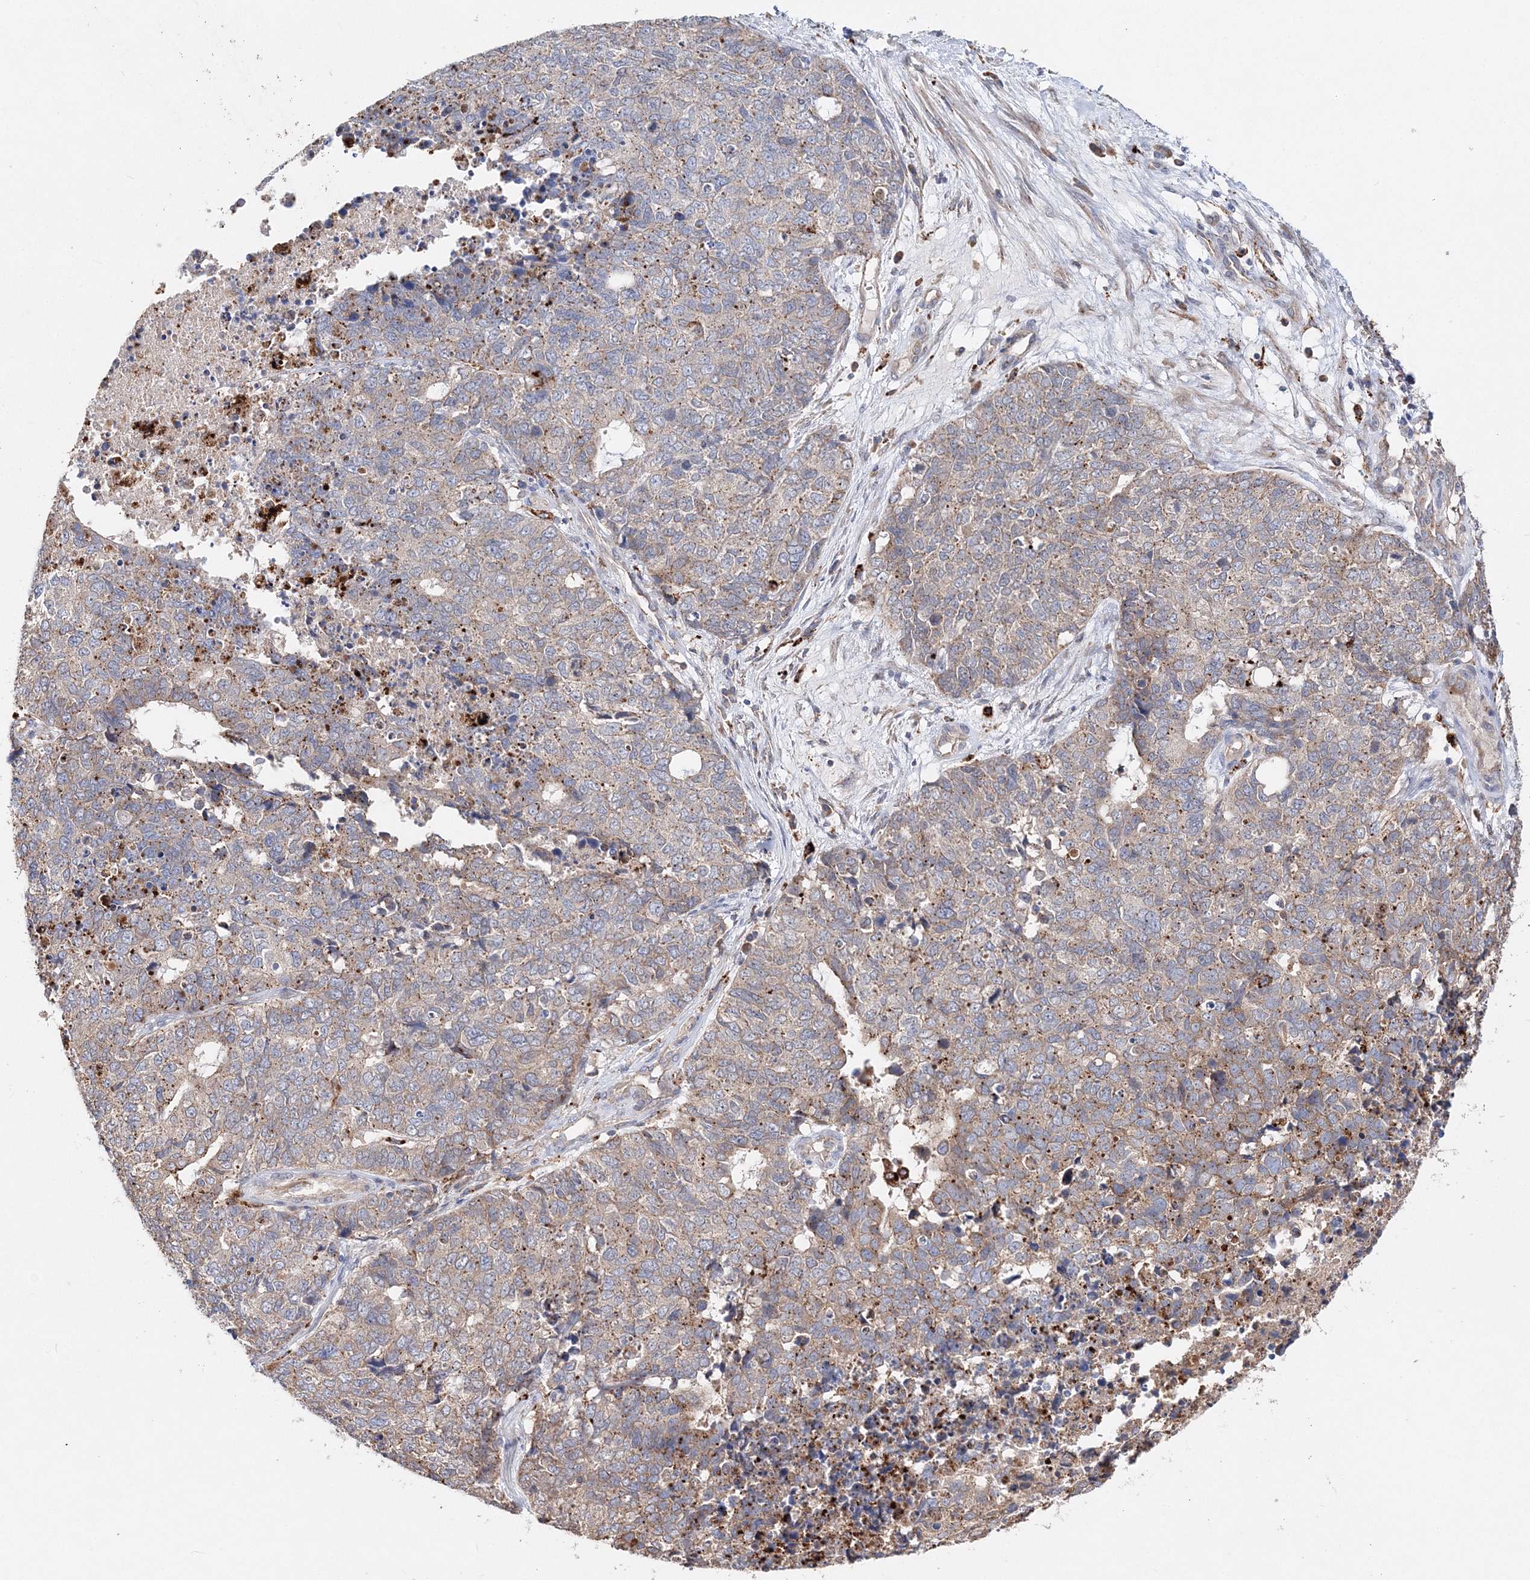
{"staining": {"intensity": "weak", "quantity": ">75%", "location": "cytoplasmic/membranous"}, "tissue": "cervical cancer", "cell_type": "Tumor cells", "image_type": "cancer", "snomed": [{"axis": "morphology", "description": "Squamous cell carcinoma, NOS"}, {"axis": "topography", "description": "Cervix"}], "caption": "IHC histopathology image of neoplastic tissue: cervical cancer (squamous cell carcinoma) stained using immunohistochemistry (IHC) exhibits low levels of weak protein expression localized specifically in the cytoplasmic/membranous of tumor cells, appearing as a cytoplasmic/membranous brown color.", "gene": "C3orf38", "patient": {"sex": "female", "age": 63}}